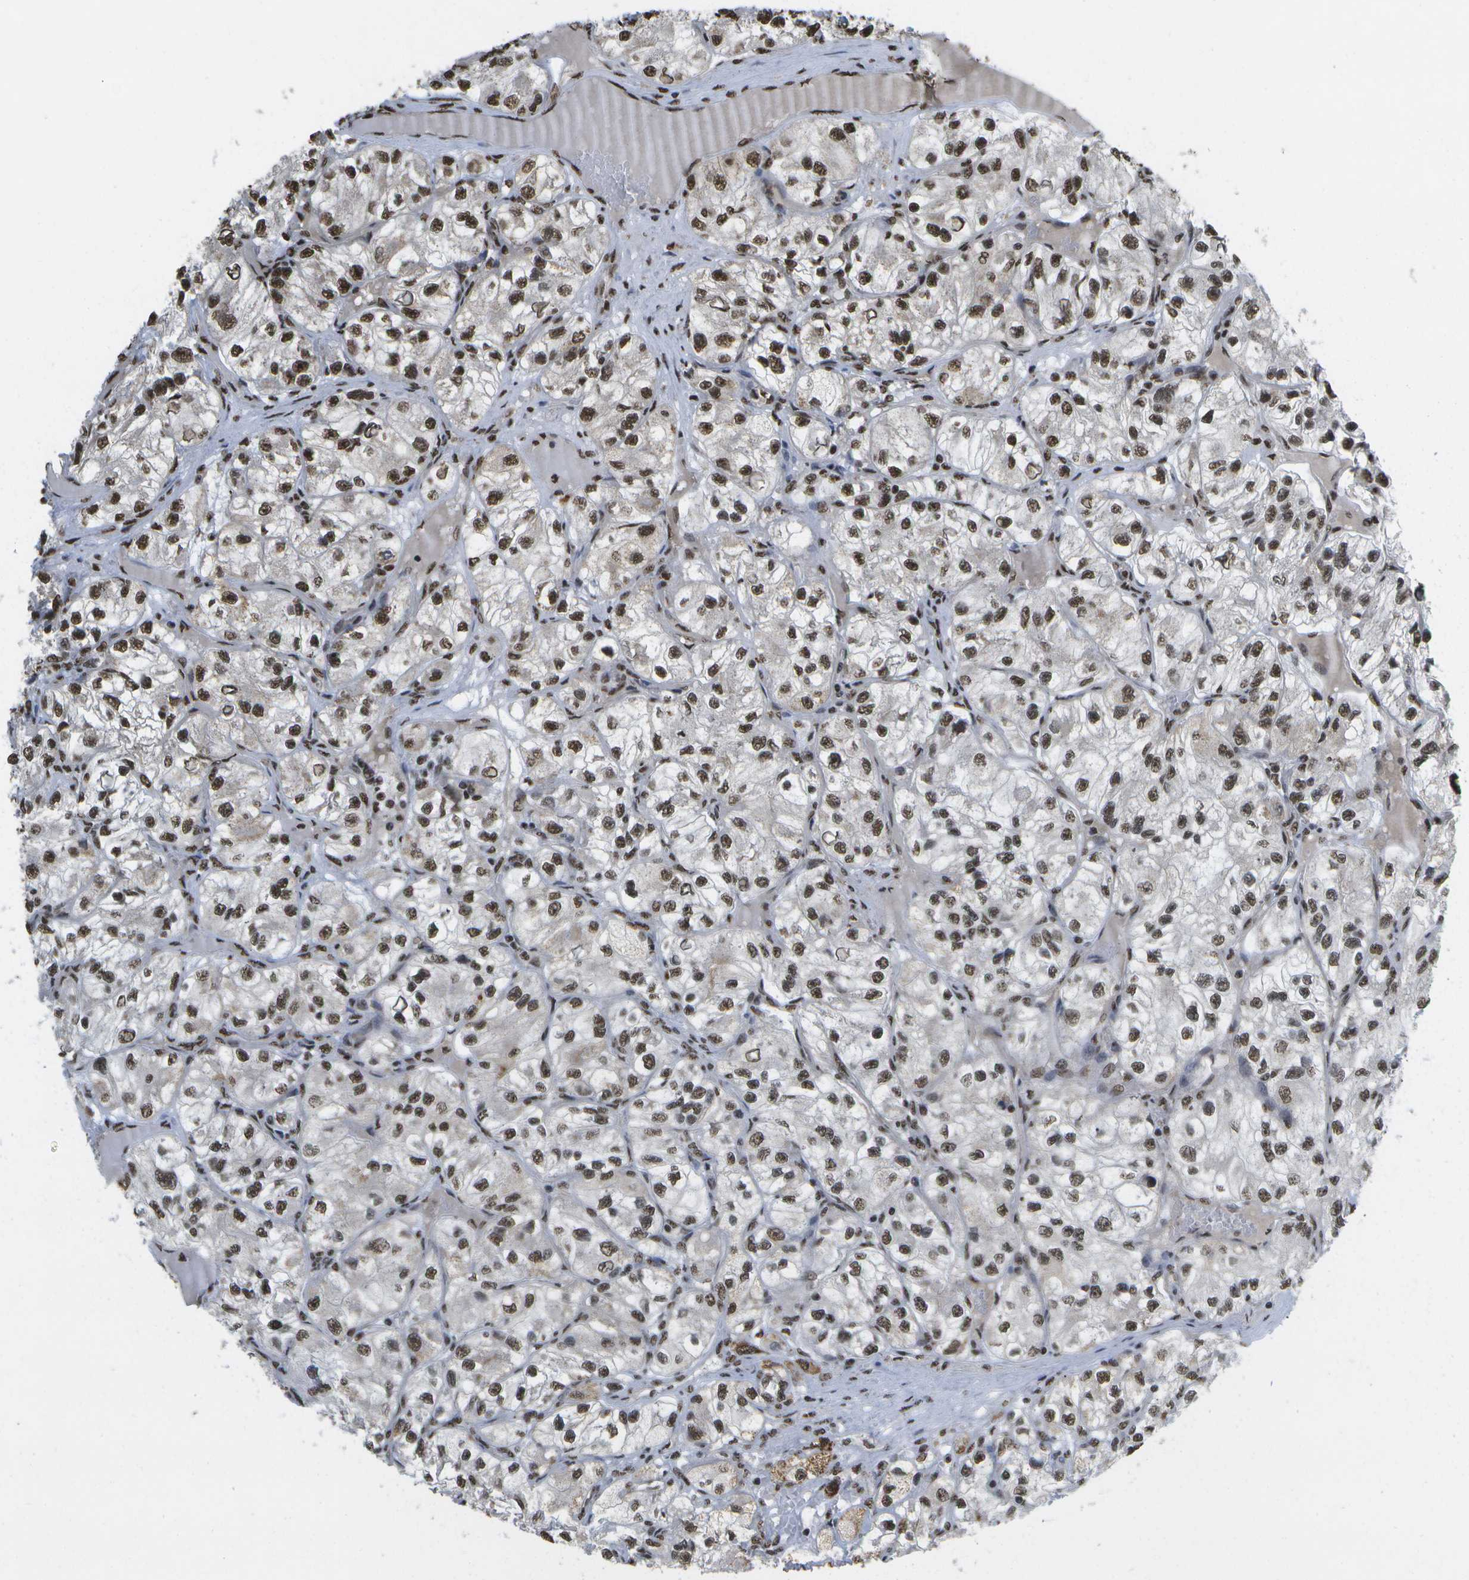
{"staining": {"intensity": "strong", "quantity": ">75%", "location": "cytoplasmic/membranous,nuclear"}, "tissue": "renal cancer", "cell_type": "Tumor cells", "image_type": "cancer", "snomed": [{"axis": "morphology", "description": "Adenocarcinoma, NOS"}, {"axis": "topography", "description": "Kidney"}], "caption": "Tumor cells reveal strong cytoplasmic/membranous and nuclear expression in about >75% of cells in renal cancer.", "gene": "SPEN", "patient": {"sex": "female", "age": 57}}